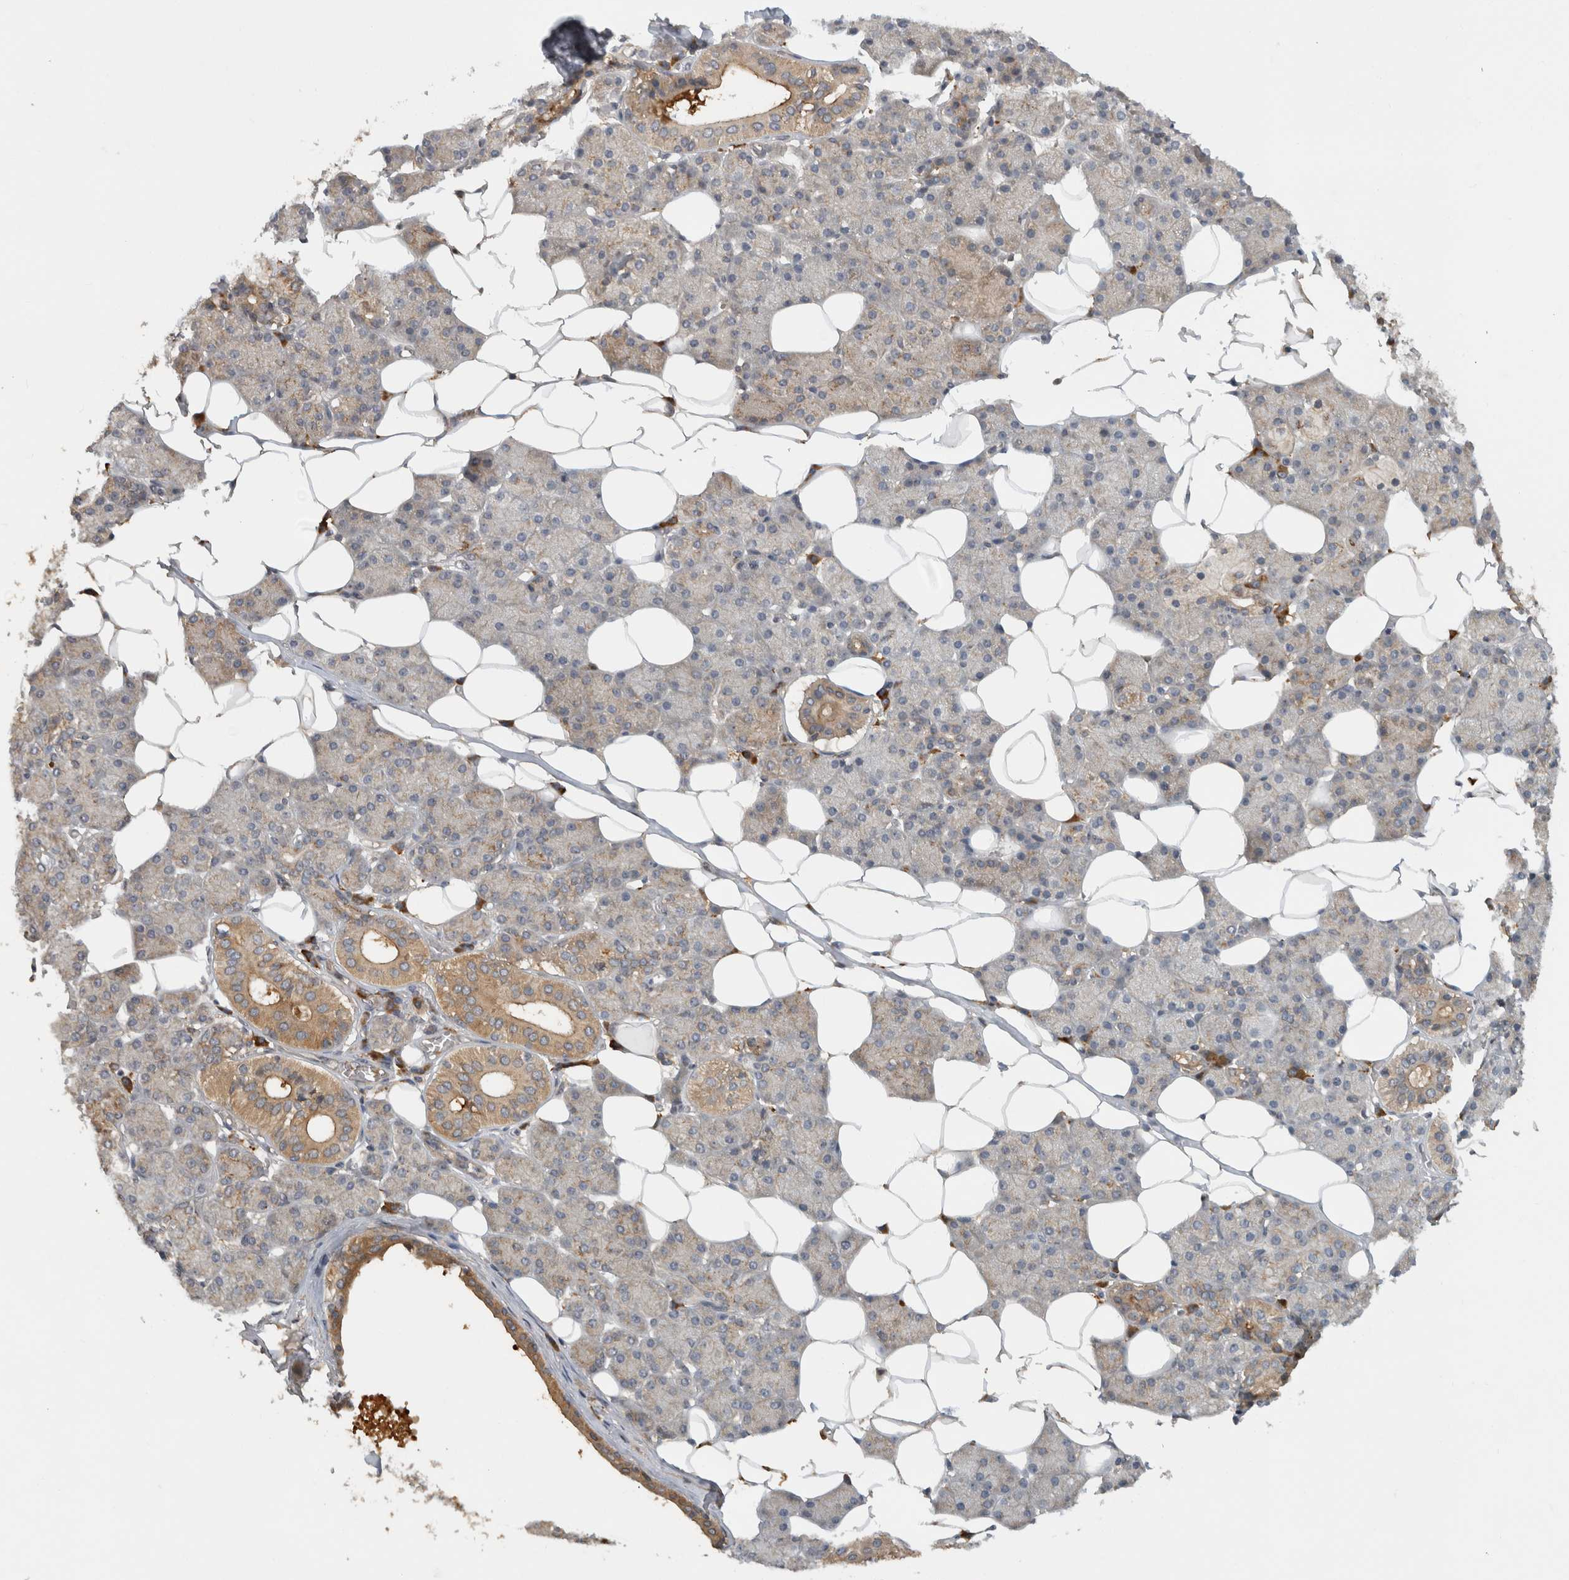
{"staining": {"intensity": "moderate", "quantity": "25%-75%", "location": "cytoplasmic/membranous"}, "tissue": "salivary gland", "cell_type": "Glandular cells", "image_type": "normal", "snomed": [{"axis": "morphology", "description": "Normal tissue, NOS"}, {"axis": "topography", "description": "Salivary gland"}], "caption": "IHC histopathology image of benign human salivary gland stained for a protein (brown), which displays medium levels of moderate cytoplasmic/membranous expression in approximately 25%-75% of glandular cells.", "gene": "VEPH1", "patient": {"sex": "female", "age": 33}}